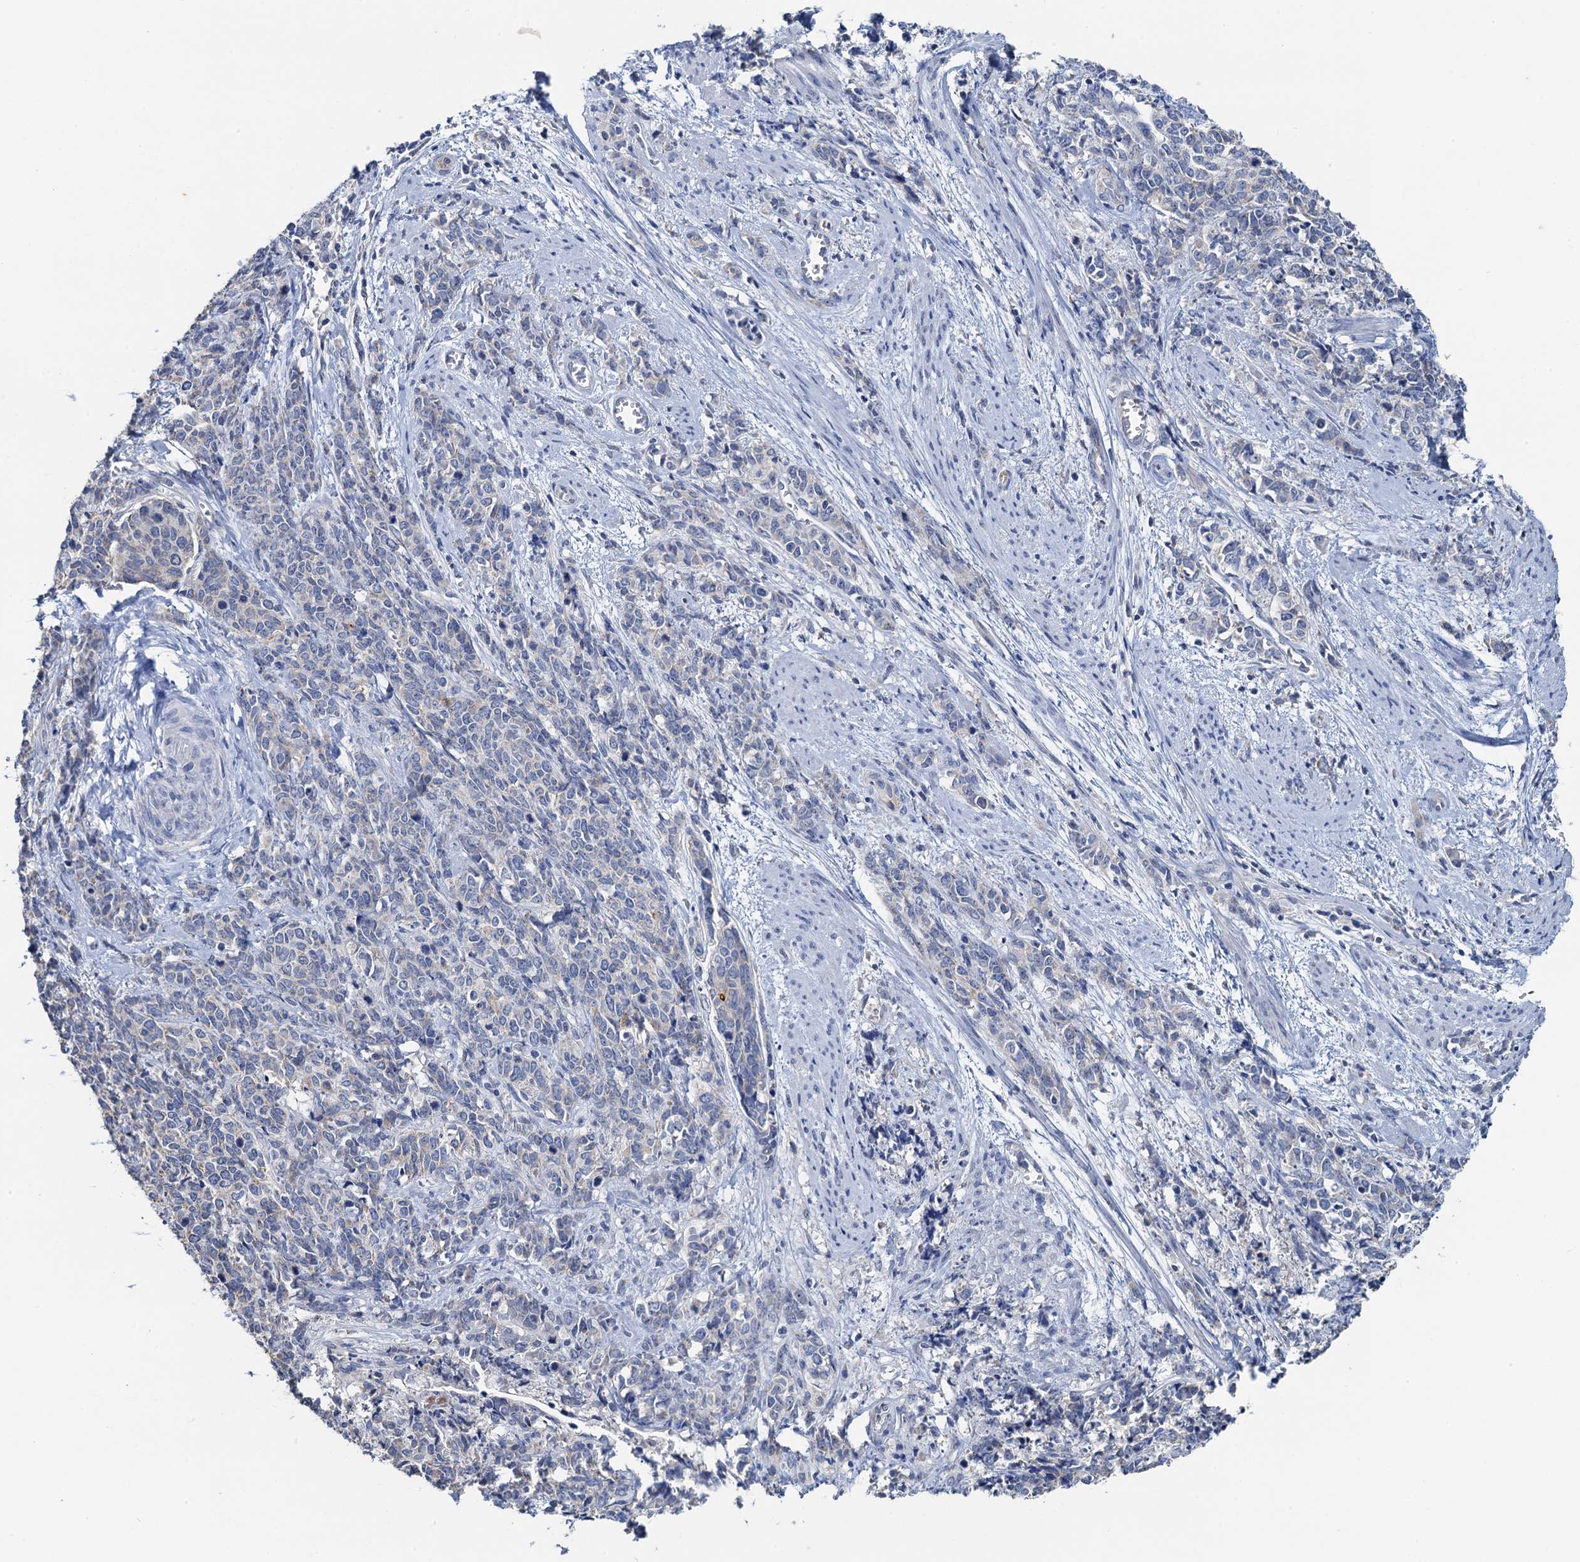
{"staining": {"intensity": "negative", "quantity": "none", "location": "none"}, "tissue": "cervical cancer", "cell_type": "Tumor cells", "image_type": "cancer", "snomed": [{"axis": "morphology", "description": "Squamous cell carcinoma, NOS"}, {"axis": "topography", "description": "Cervix"}], "caption": "An image of cervical cancer (squamous cell carcinoma) stained for a protein exhibits no brown staining in tumor cells.", "gene": "PLLP", "patient": {"sex": "female", "age": 60}}